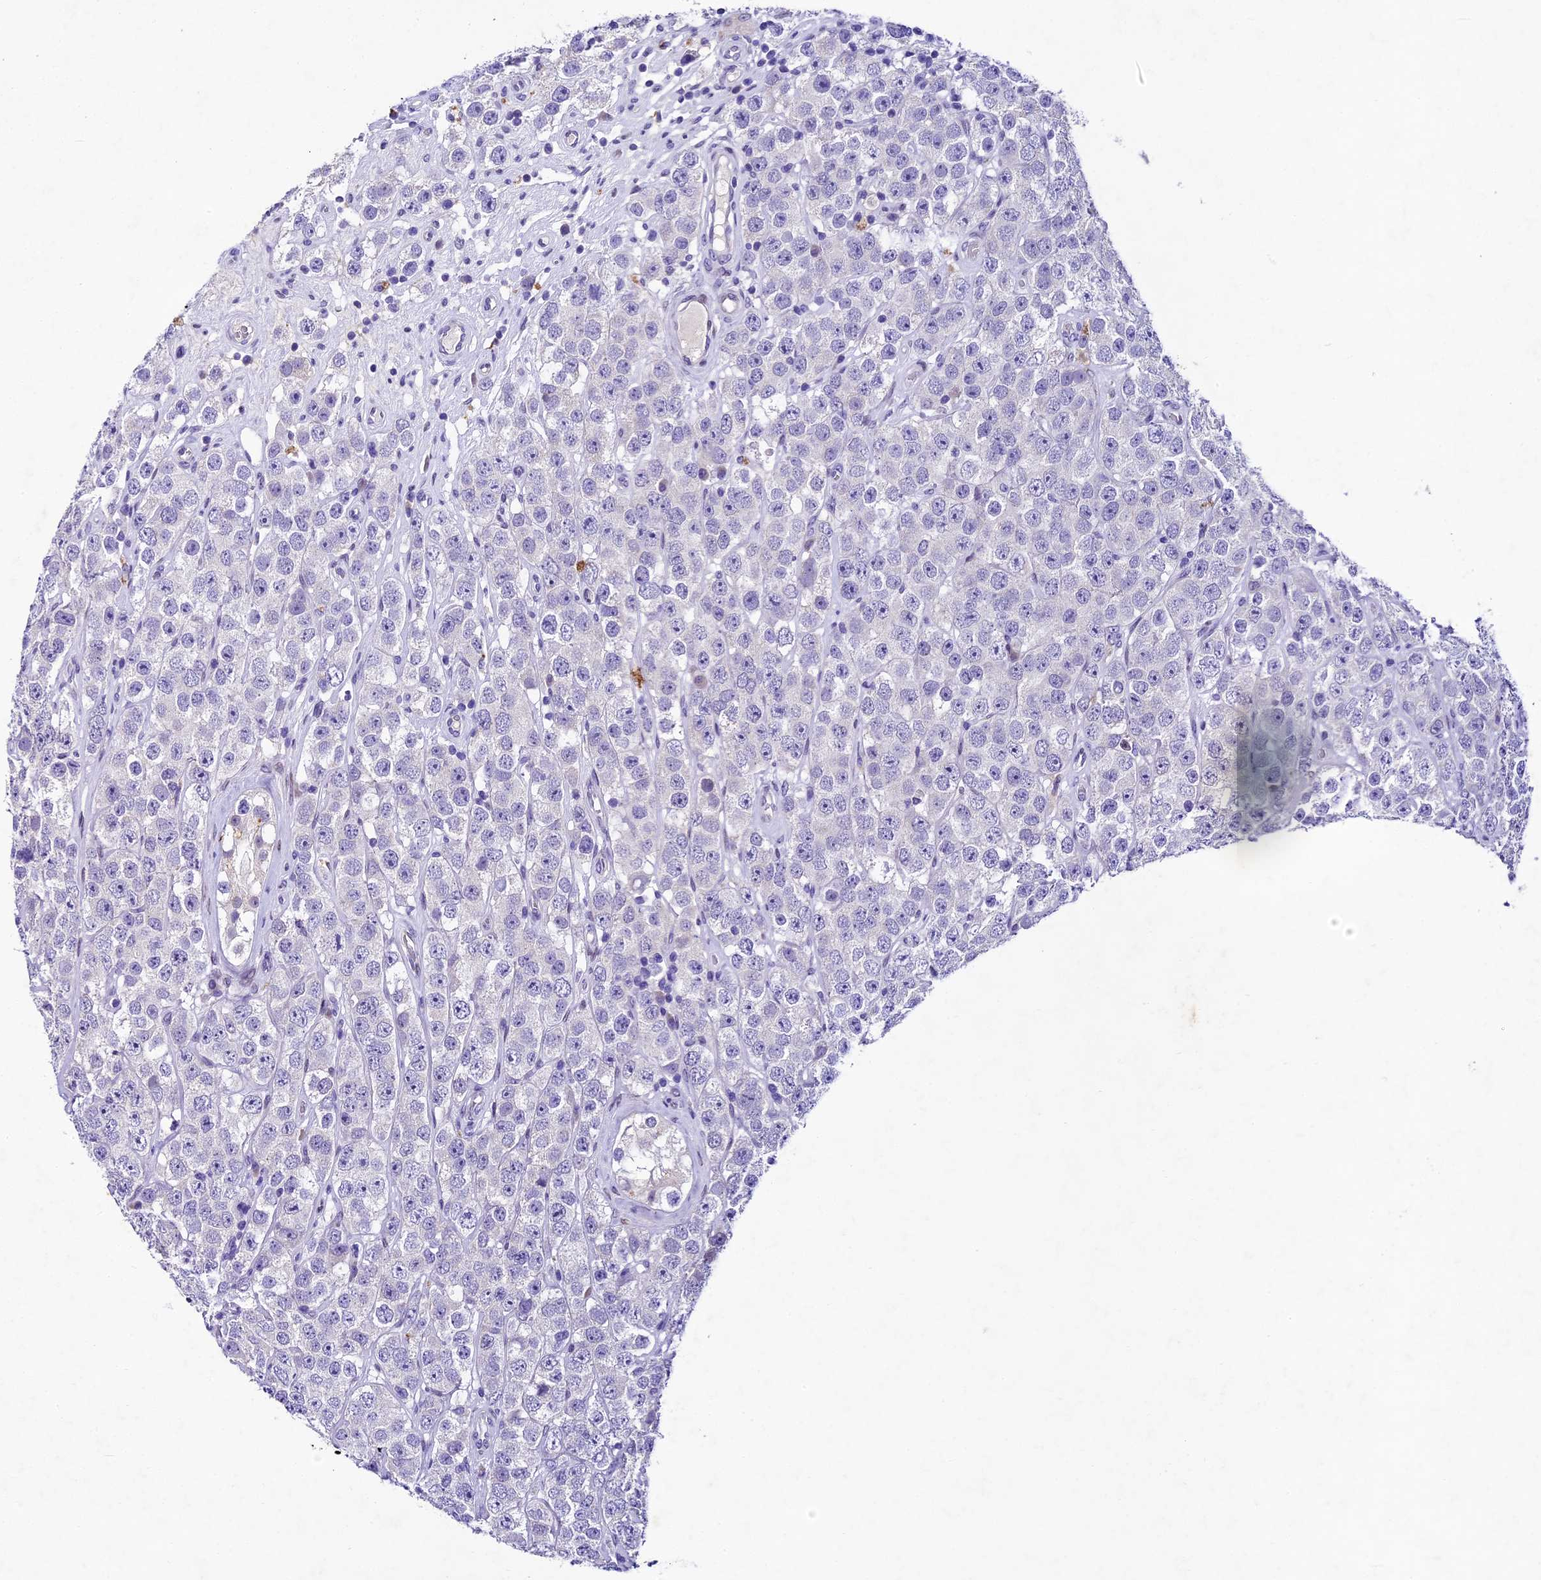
{"staining": {"intensity": "negative", "quantity": "none", "location": "none"}, "tissue": "testis cancer", "cell_type": "Tumor cells", "image_type": "cancer", "snomed": [{"axis": "morphology", "description": "Seminoma, NOS"}, {"axis": "topography", "description": "Testis"}], "caption": "Testis seminoma stained for a protein using immunohistochemistry (IHC) exhibits no expression tumor cells.", "gene": "IFT140", "patient": {"sex": "male", "age": 28}}